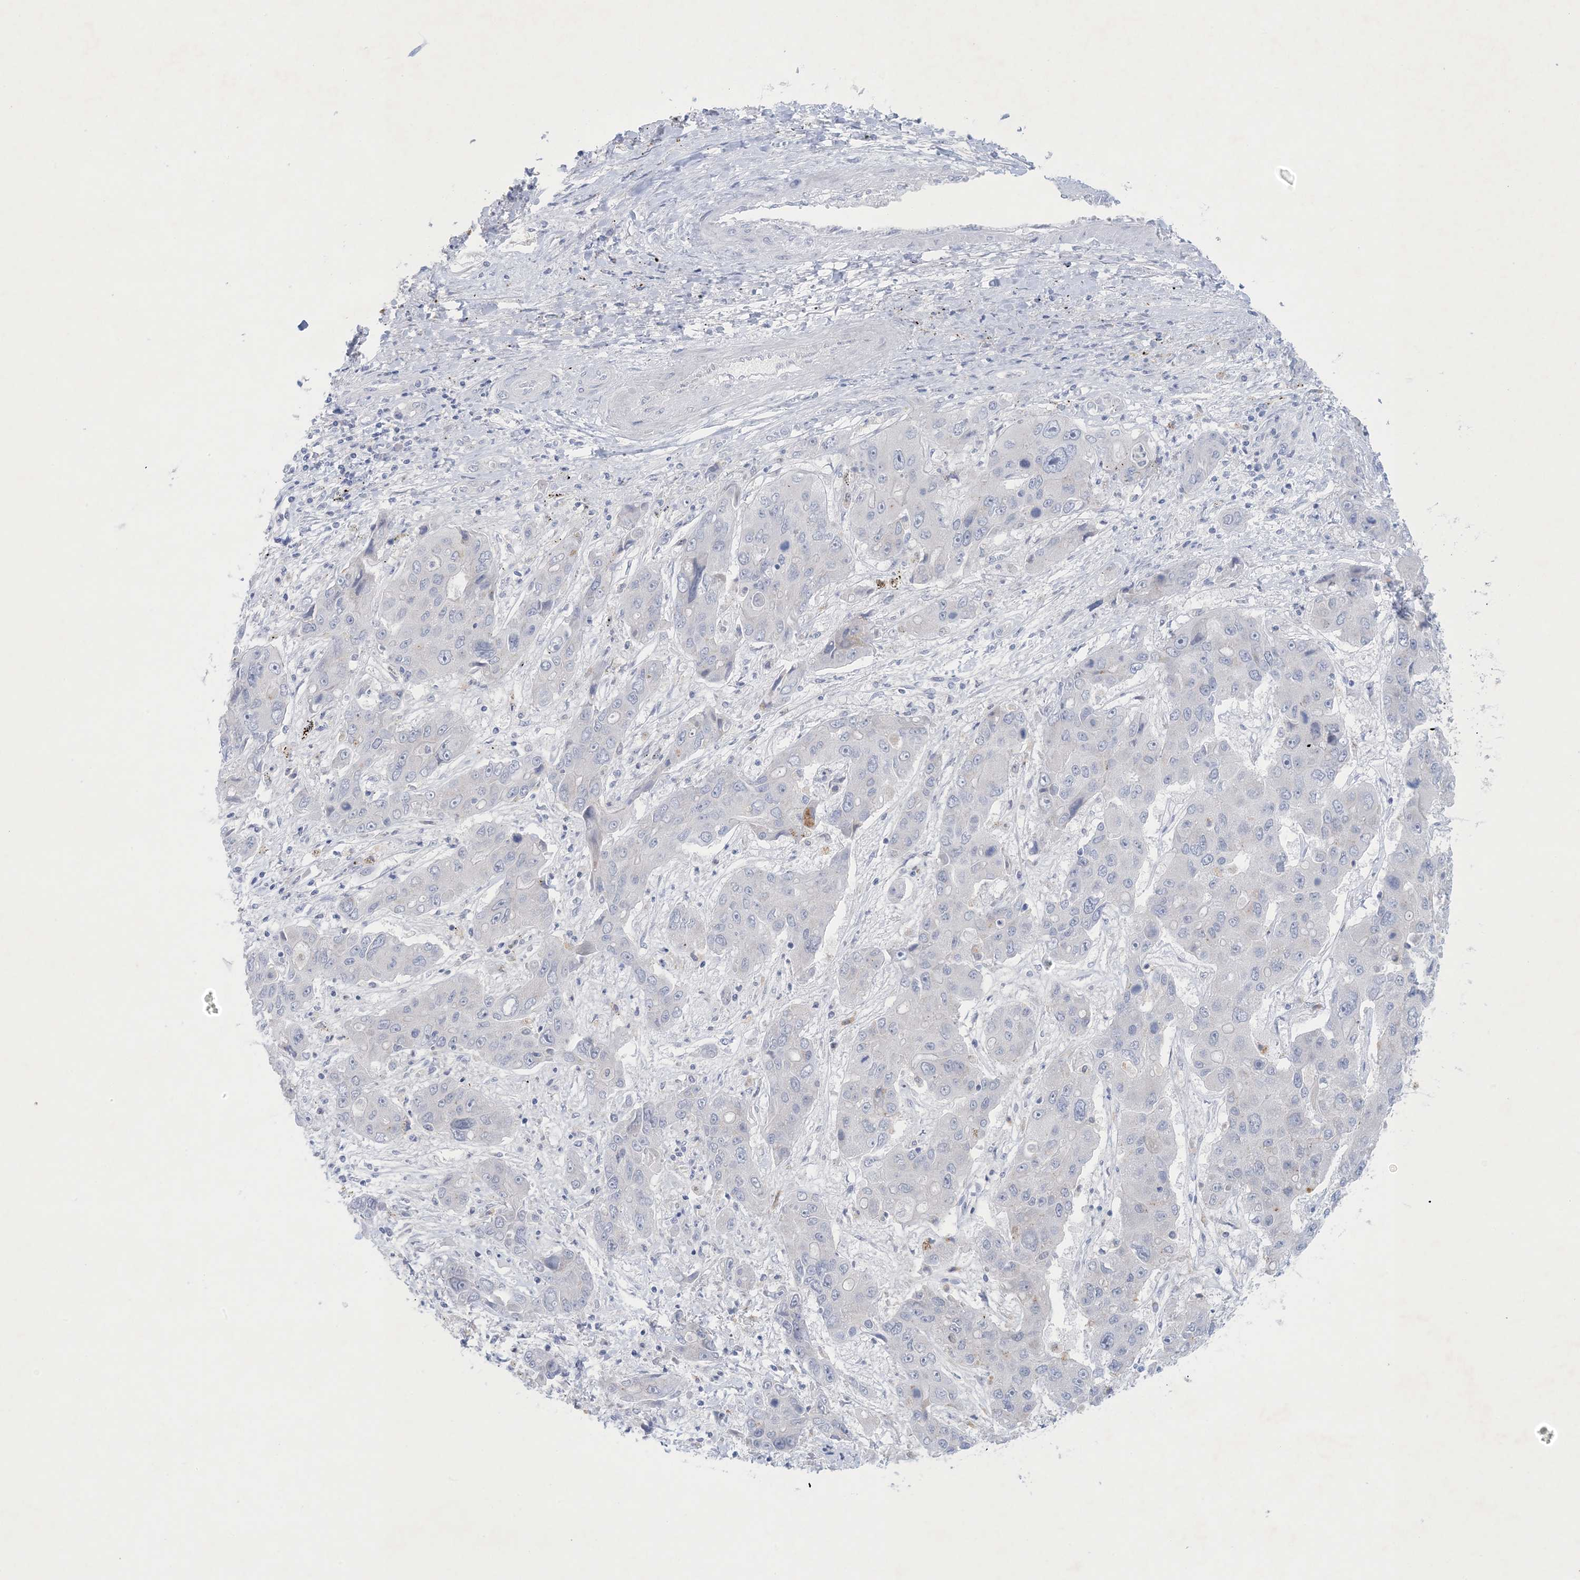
{"staining": {"intensity": "negative", "quantity": "none", "location": "none"}, "tissue": "liver cancer", "cell_type": "Tumor cells", "image_type": "cancer", "snomed": [{"axis": "morphology", "description": "Cholangiocarcinoma"}, {"axis": "topography", "description": "Liver"}], "caption": "The immunohistochemistry (IHC) micrograph has no significant positivity in tumor cells of liver cancer (cholangiocarcinoma) tissue.", "gene": "GABRG1", "patient": {"sex": "male", "age": 67}}